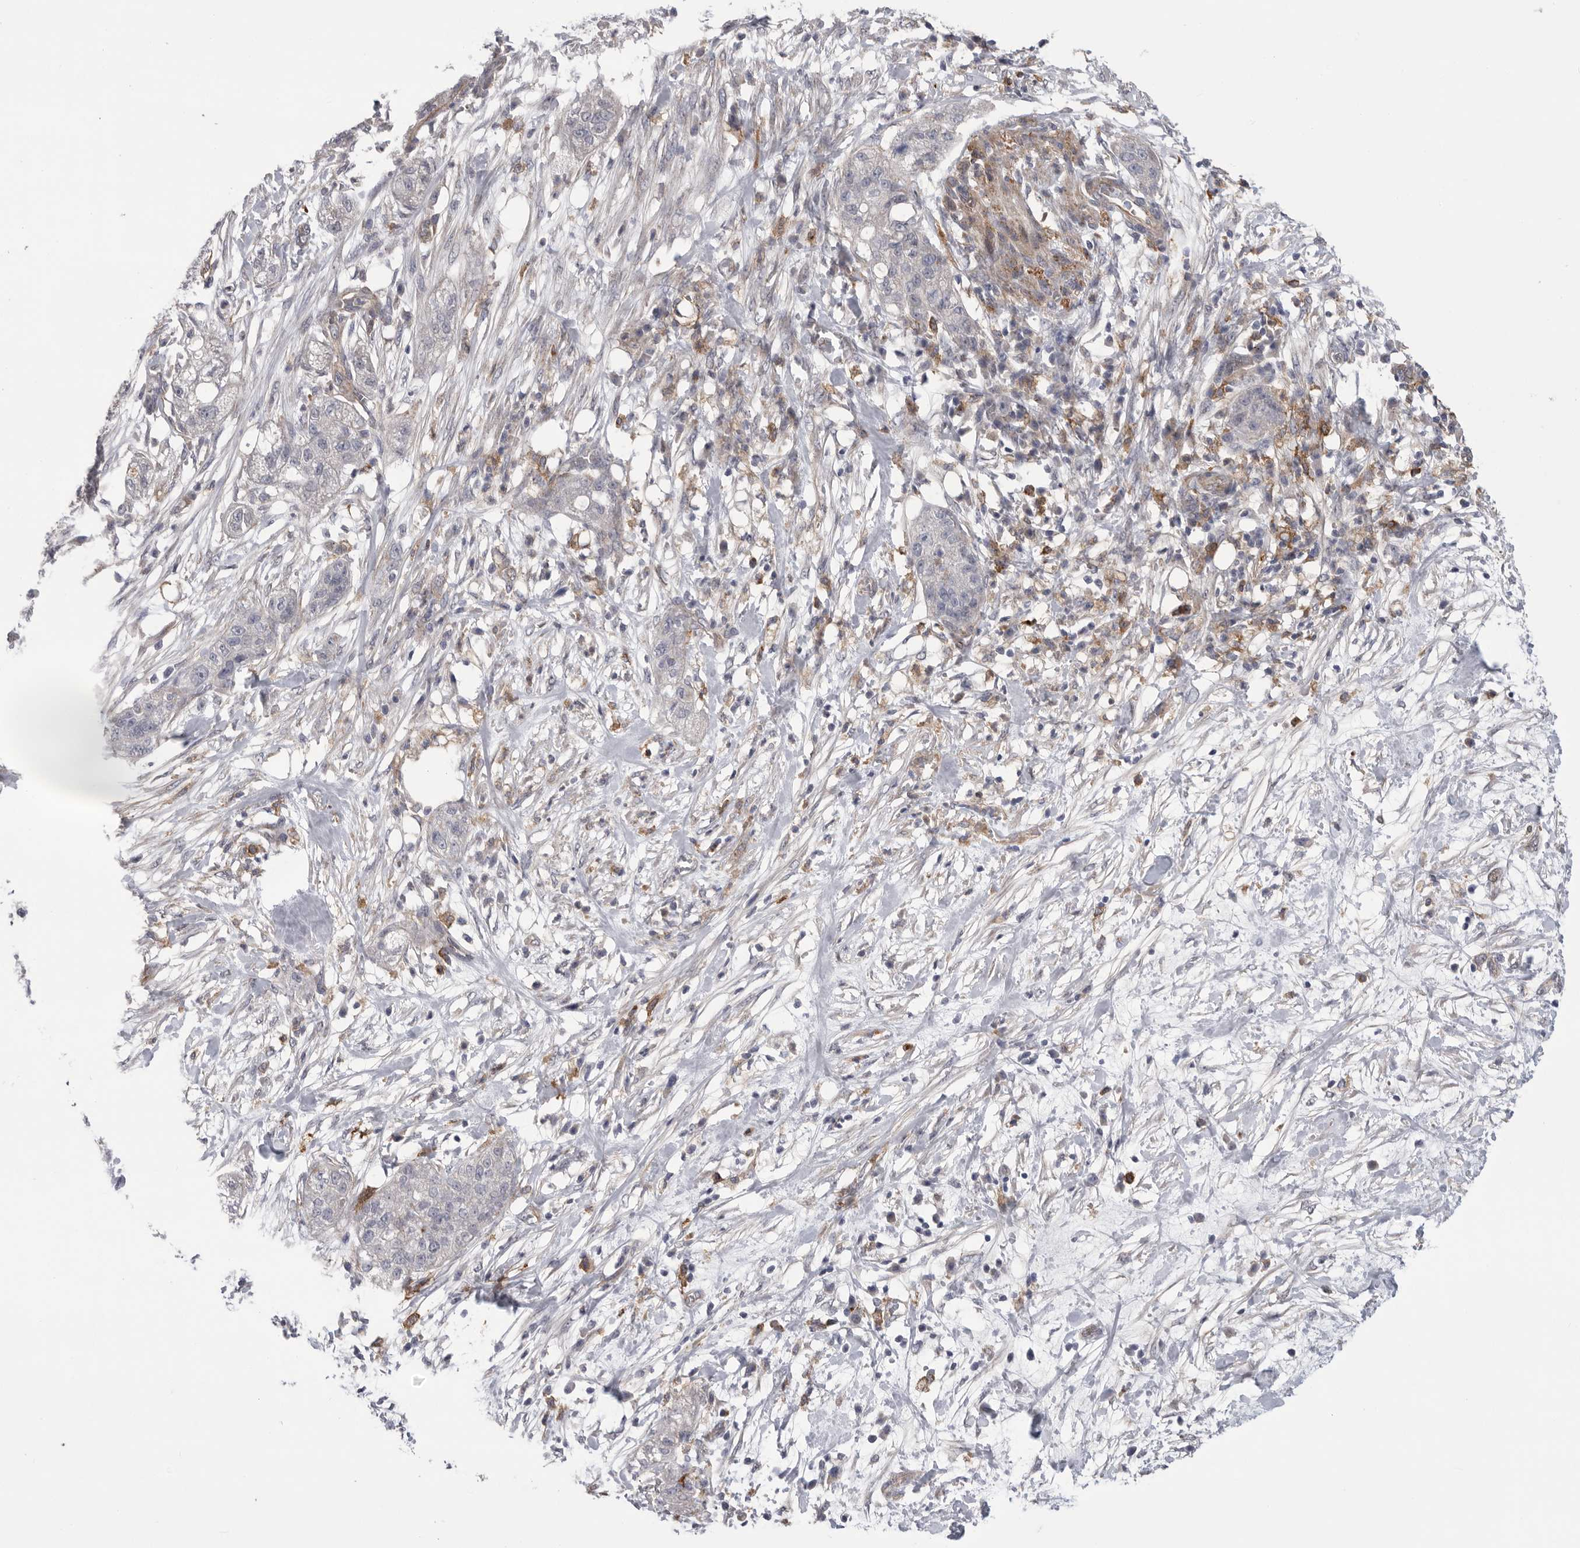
{"staining": {"intensity": "negative", "quantity": "none", "location": "none"}, "tissue": "pancreatic cancer", "cell_type": "Tumor cells", "image_type": "cancer", "snomed": [{"axis": "morphology", "description": "Adenocarcinoma, NOS"}, {"axis": "topography", "description": "Pancreas"}], "caption": "The IHC histopathology image has no significant positivity in tumor cells of pancreatic cancer (adenocarcinoma) tissue. The staining is performed using DAB (3,3'-diaminobenzidine) brown chromogen with nuclei counter-stained in using hematoxylin.", "gene": "SIGLEC10", "patient": {"sex": "female", "age": 78}}